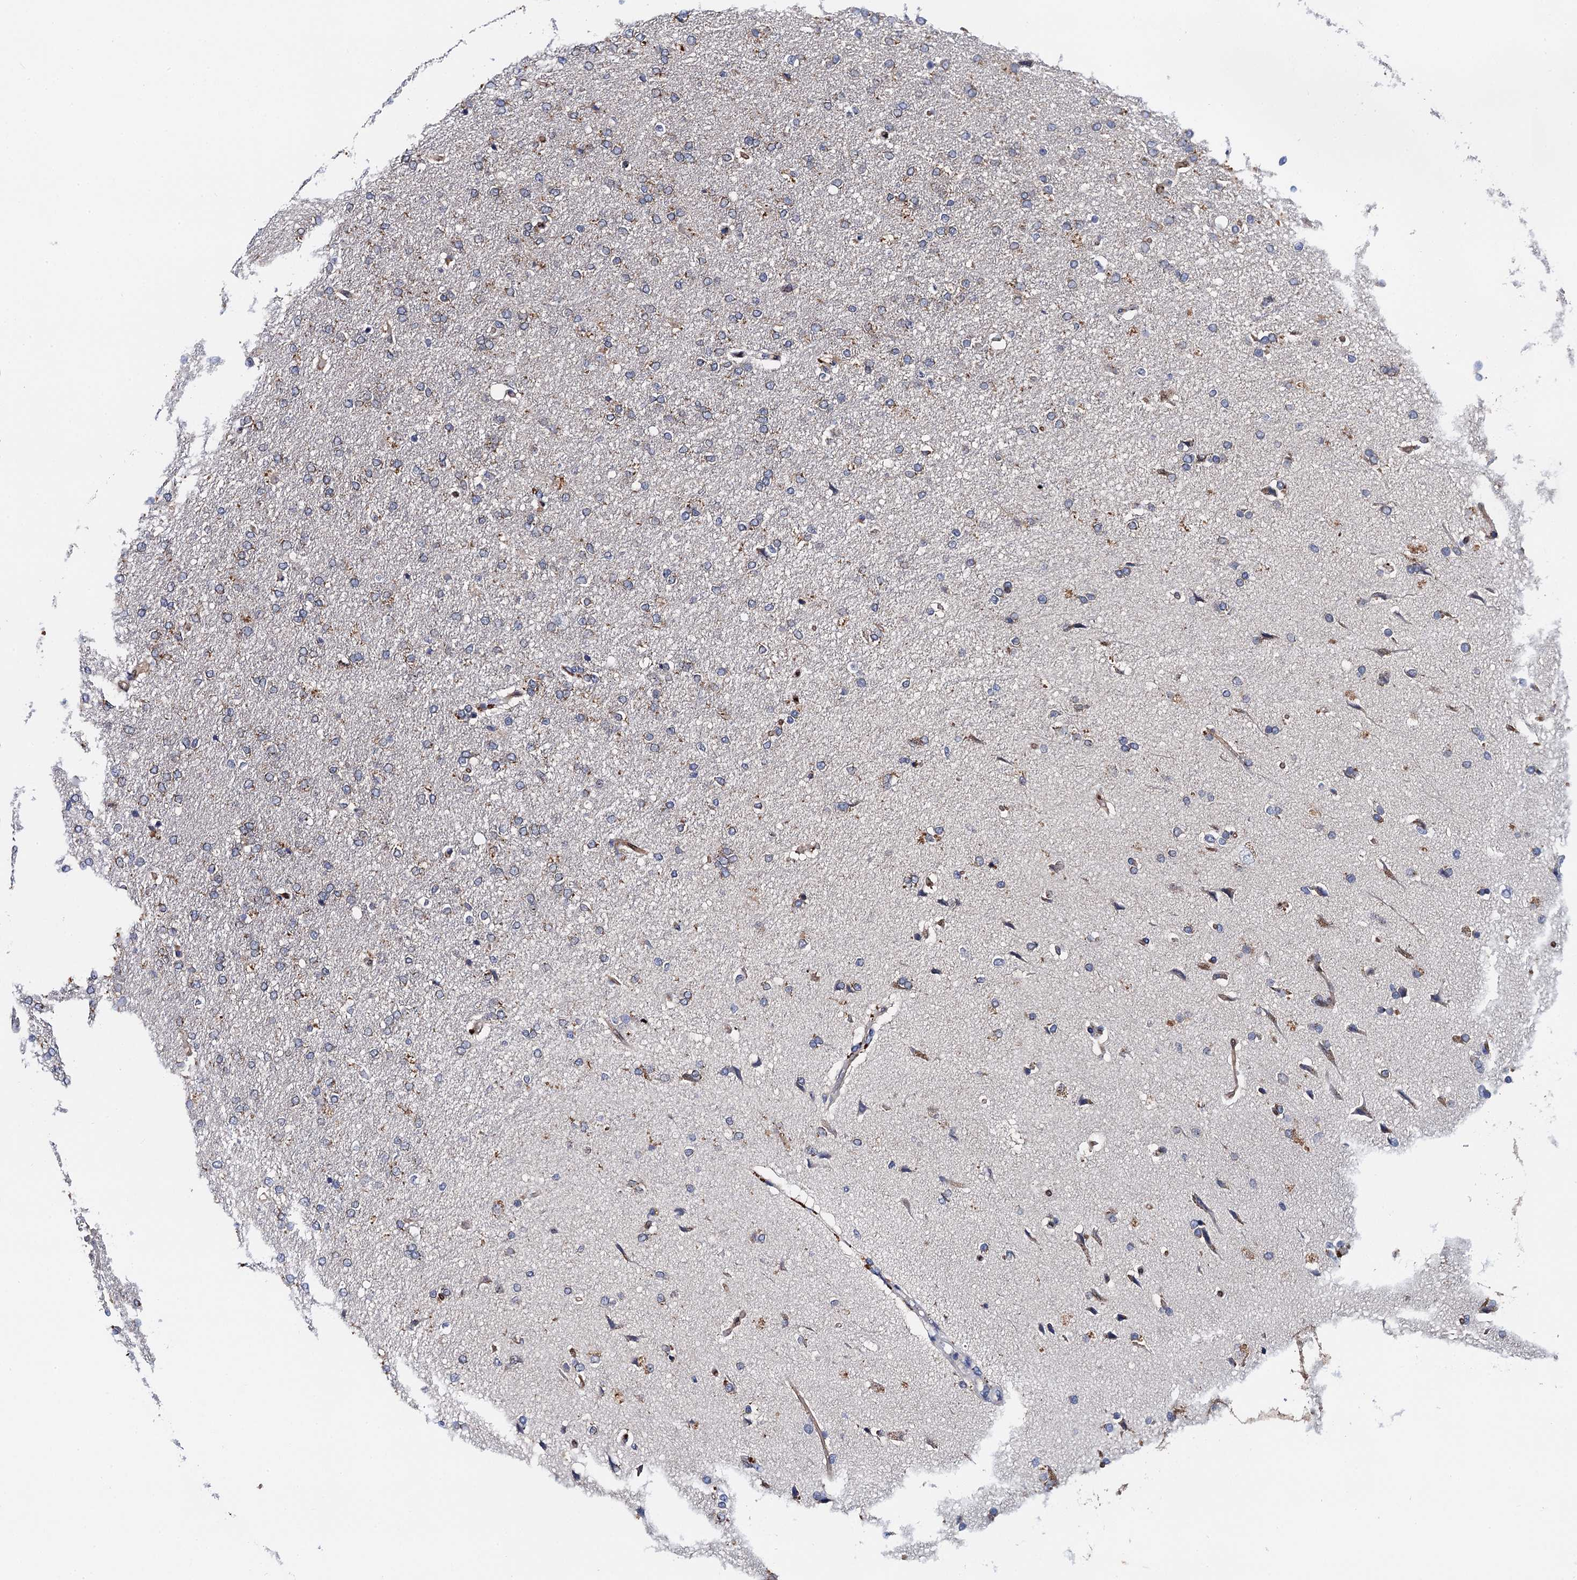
{"staining": {"intensity": "negative", "quantity": "none", "location": "none"}, "tissue": "glioma", "cell_type": "Tumor cells", "image_type": "cancer", "snomed": [{"axis": "morphology", "description": "Glioma, malignant, High grade"}, {"axis": "topography", "description": "Brain"}], "caption": "Tumor cells show no significant protein staining in glioma. (Brightfield microscopy of DAB (3,3'-diaminobenzidine) IHC at high magnification).", "gene": "TMEM39B", "patient": {"sex": "male", "age": 72}}